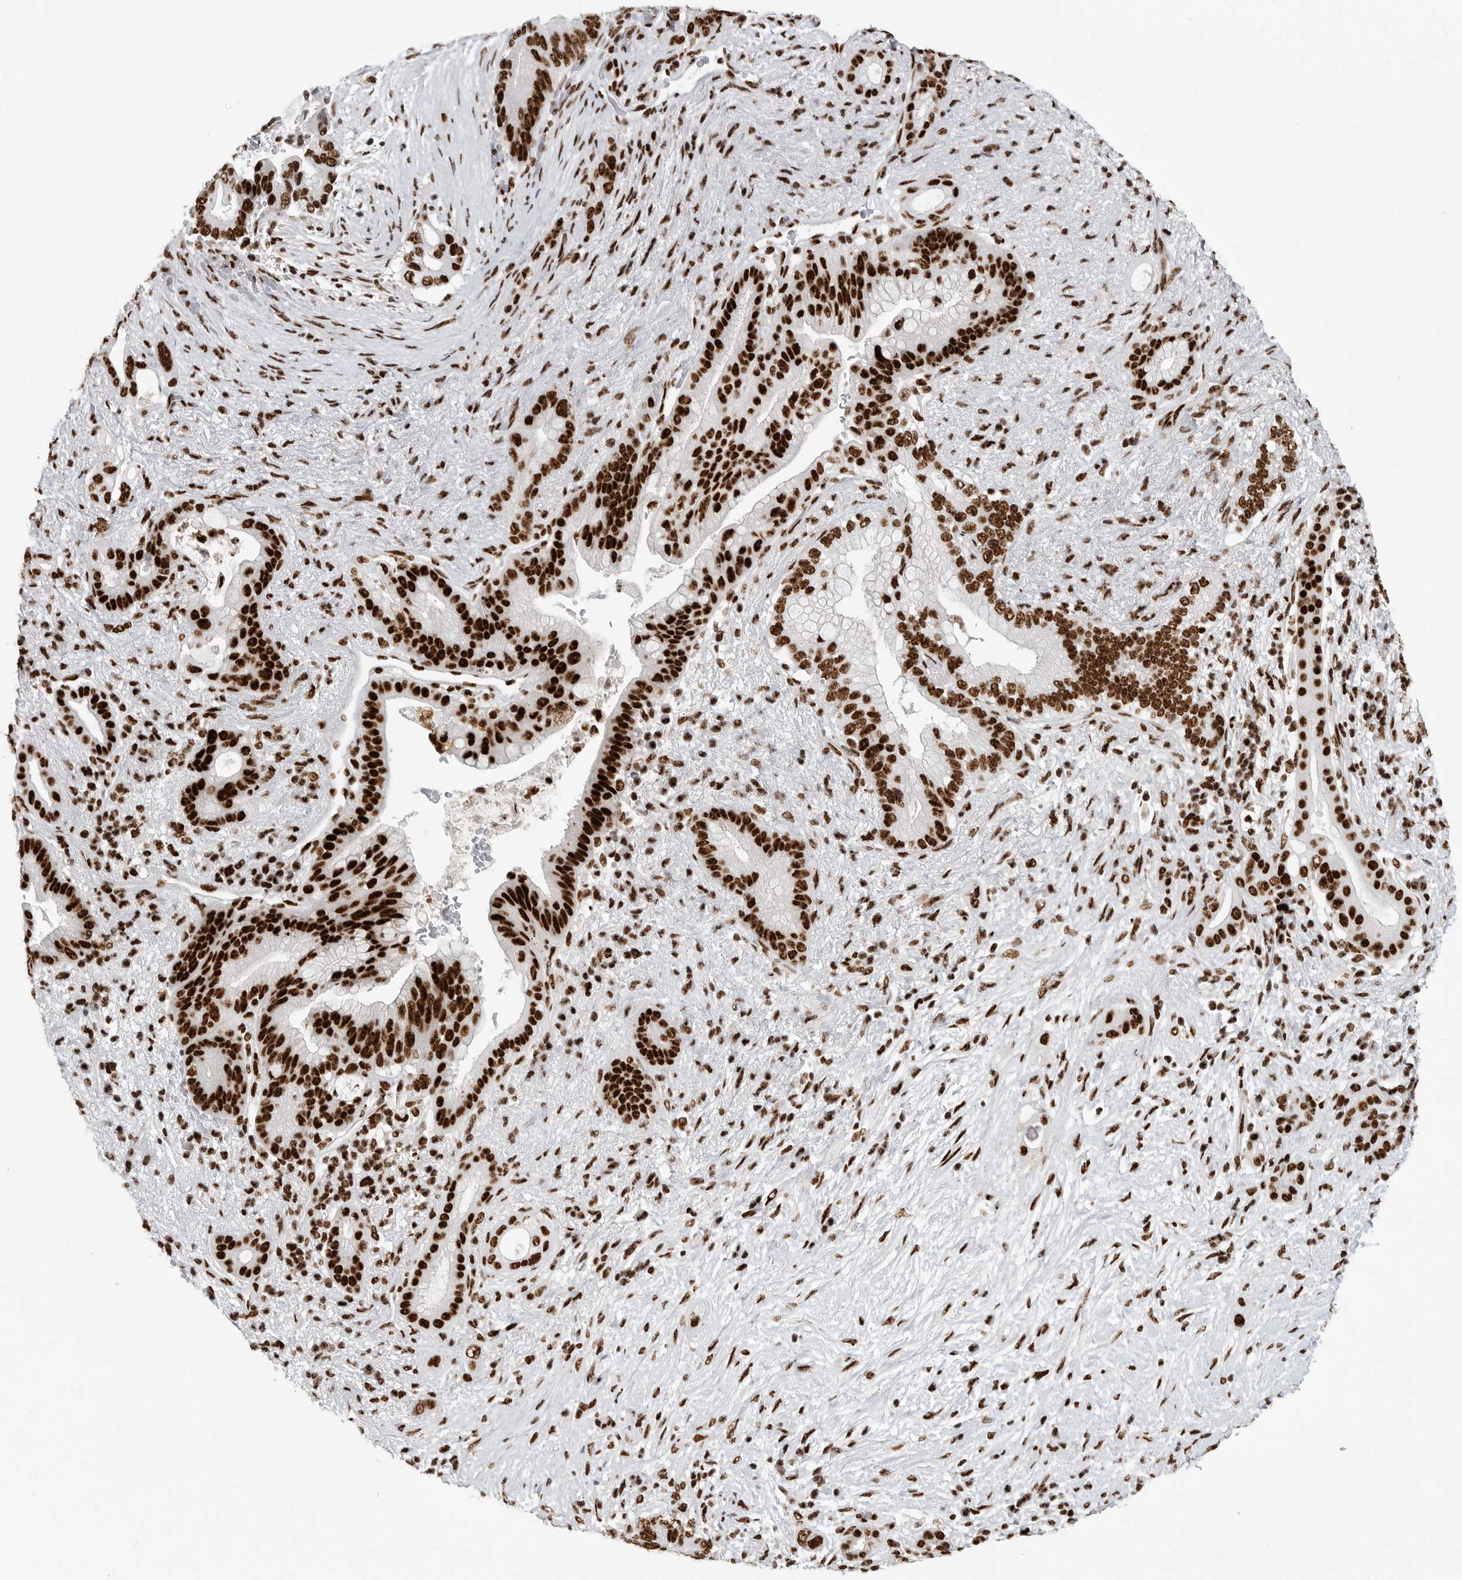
{"staining": {"intensity": "strong", "quantity": ">75%", "location": "nuclear"}, "tissue": "pancreatic cancer", "cell_type": "Tumor cells", "image_type": "cancer", "snomed": [{"axis": "morphology", "description": "Adenocarcinoma, NOS"}, {"axis": "topography", "description": "Pancreas"}], "caption": "Human pancreatic cancer (adenocarcinoma) stained for a protein (brown) demonstrates strong nuclear positive staining in approximately >75% of tumor cells.", "gene": "BCLAF1", "patient": {"sex": "male", "age": 53}}